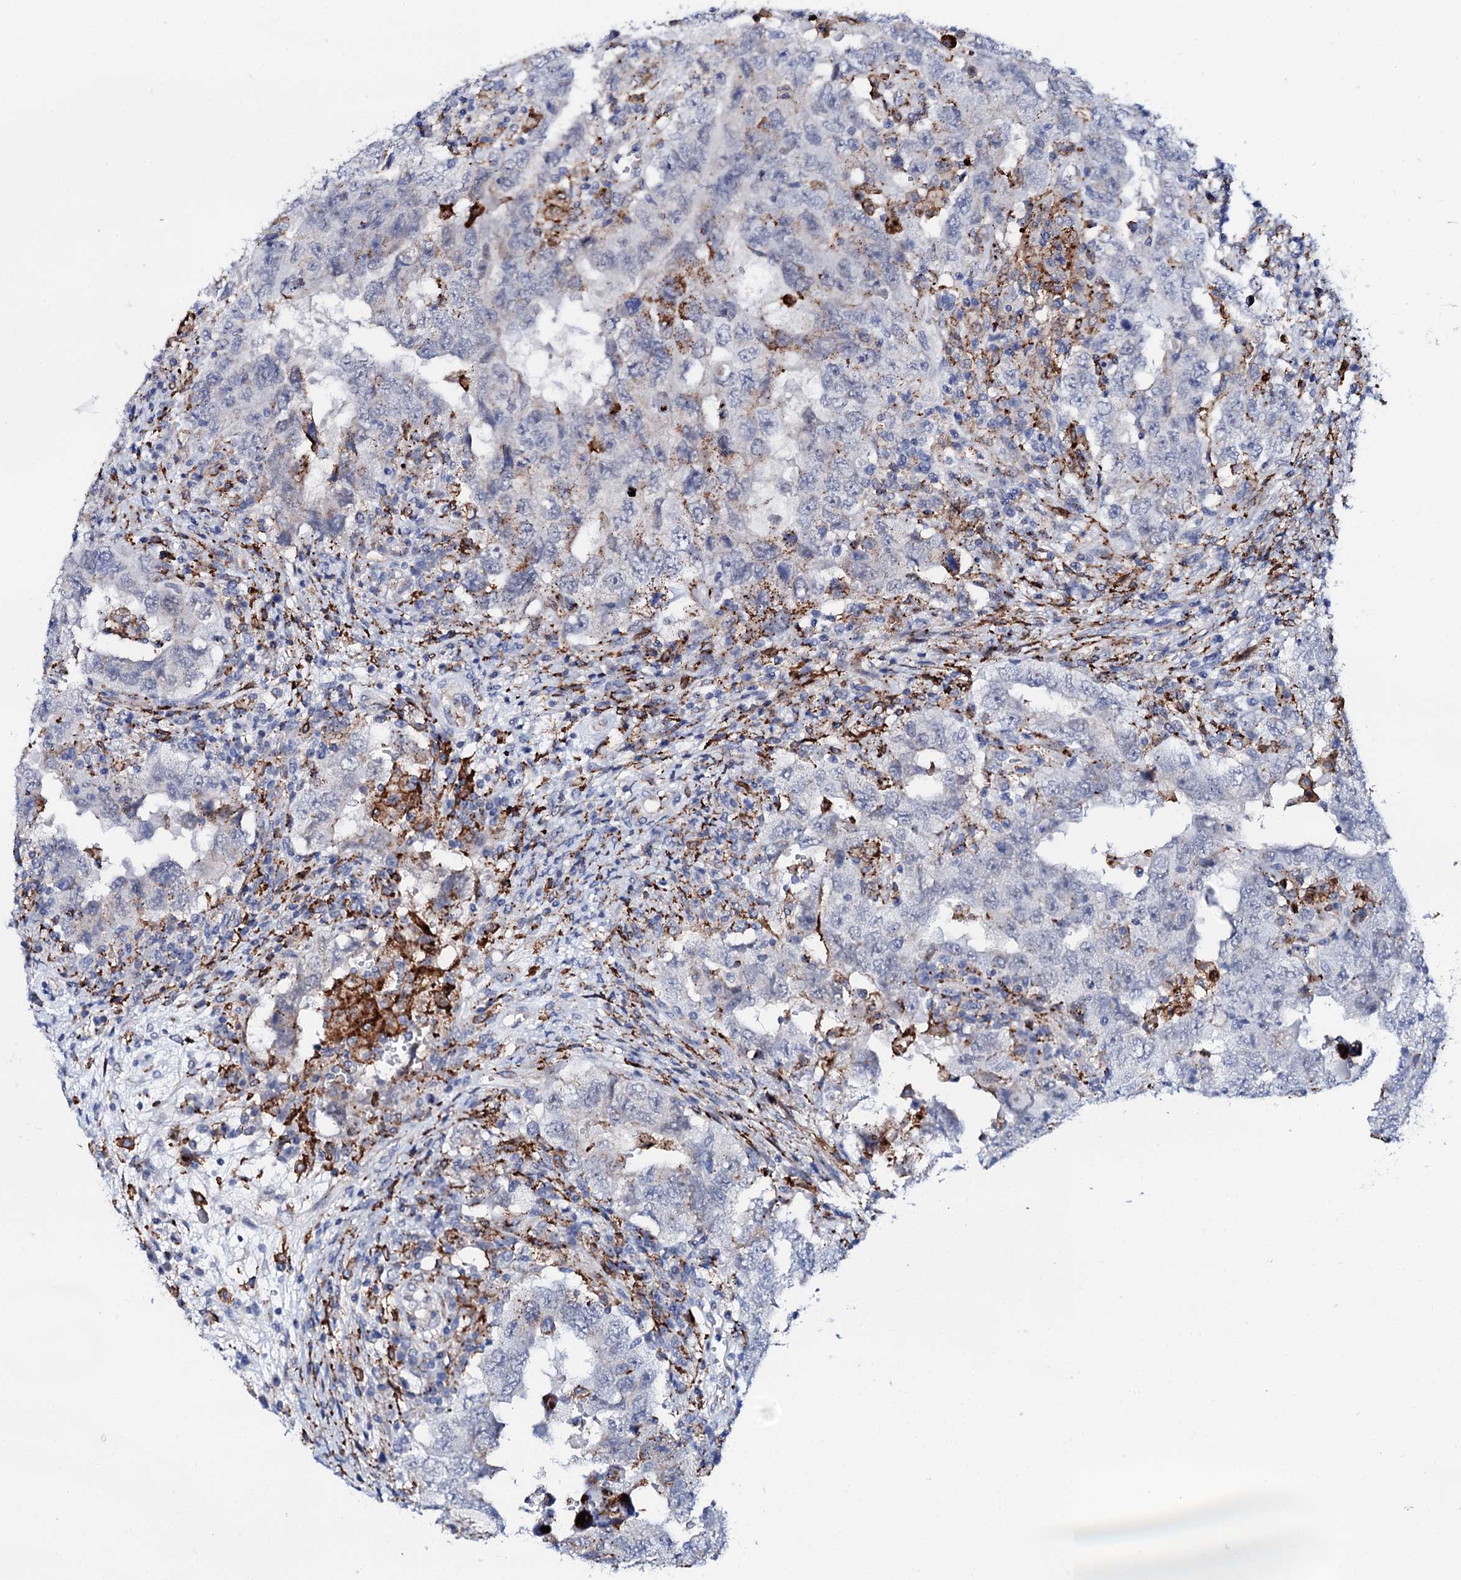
{"staining": {"intensity": "negative", "quantity": "none", "location": "none"}, "tissue": "testis cancer", "cell_type": "Tumor cells", "image_type": "cancer", "snomed": [{"axis": "morphology", "description": "Carcinoma, Embryonal, NOS"}, {"axis": "topography", "description": "Testis"}], "caption": "IHC image of testis cancer stained for a protein (brown), which reveals no positivity in tumor cells.", "gene": "MED13L", "patient": {"sex": "male", "age": 26}}